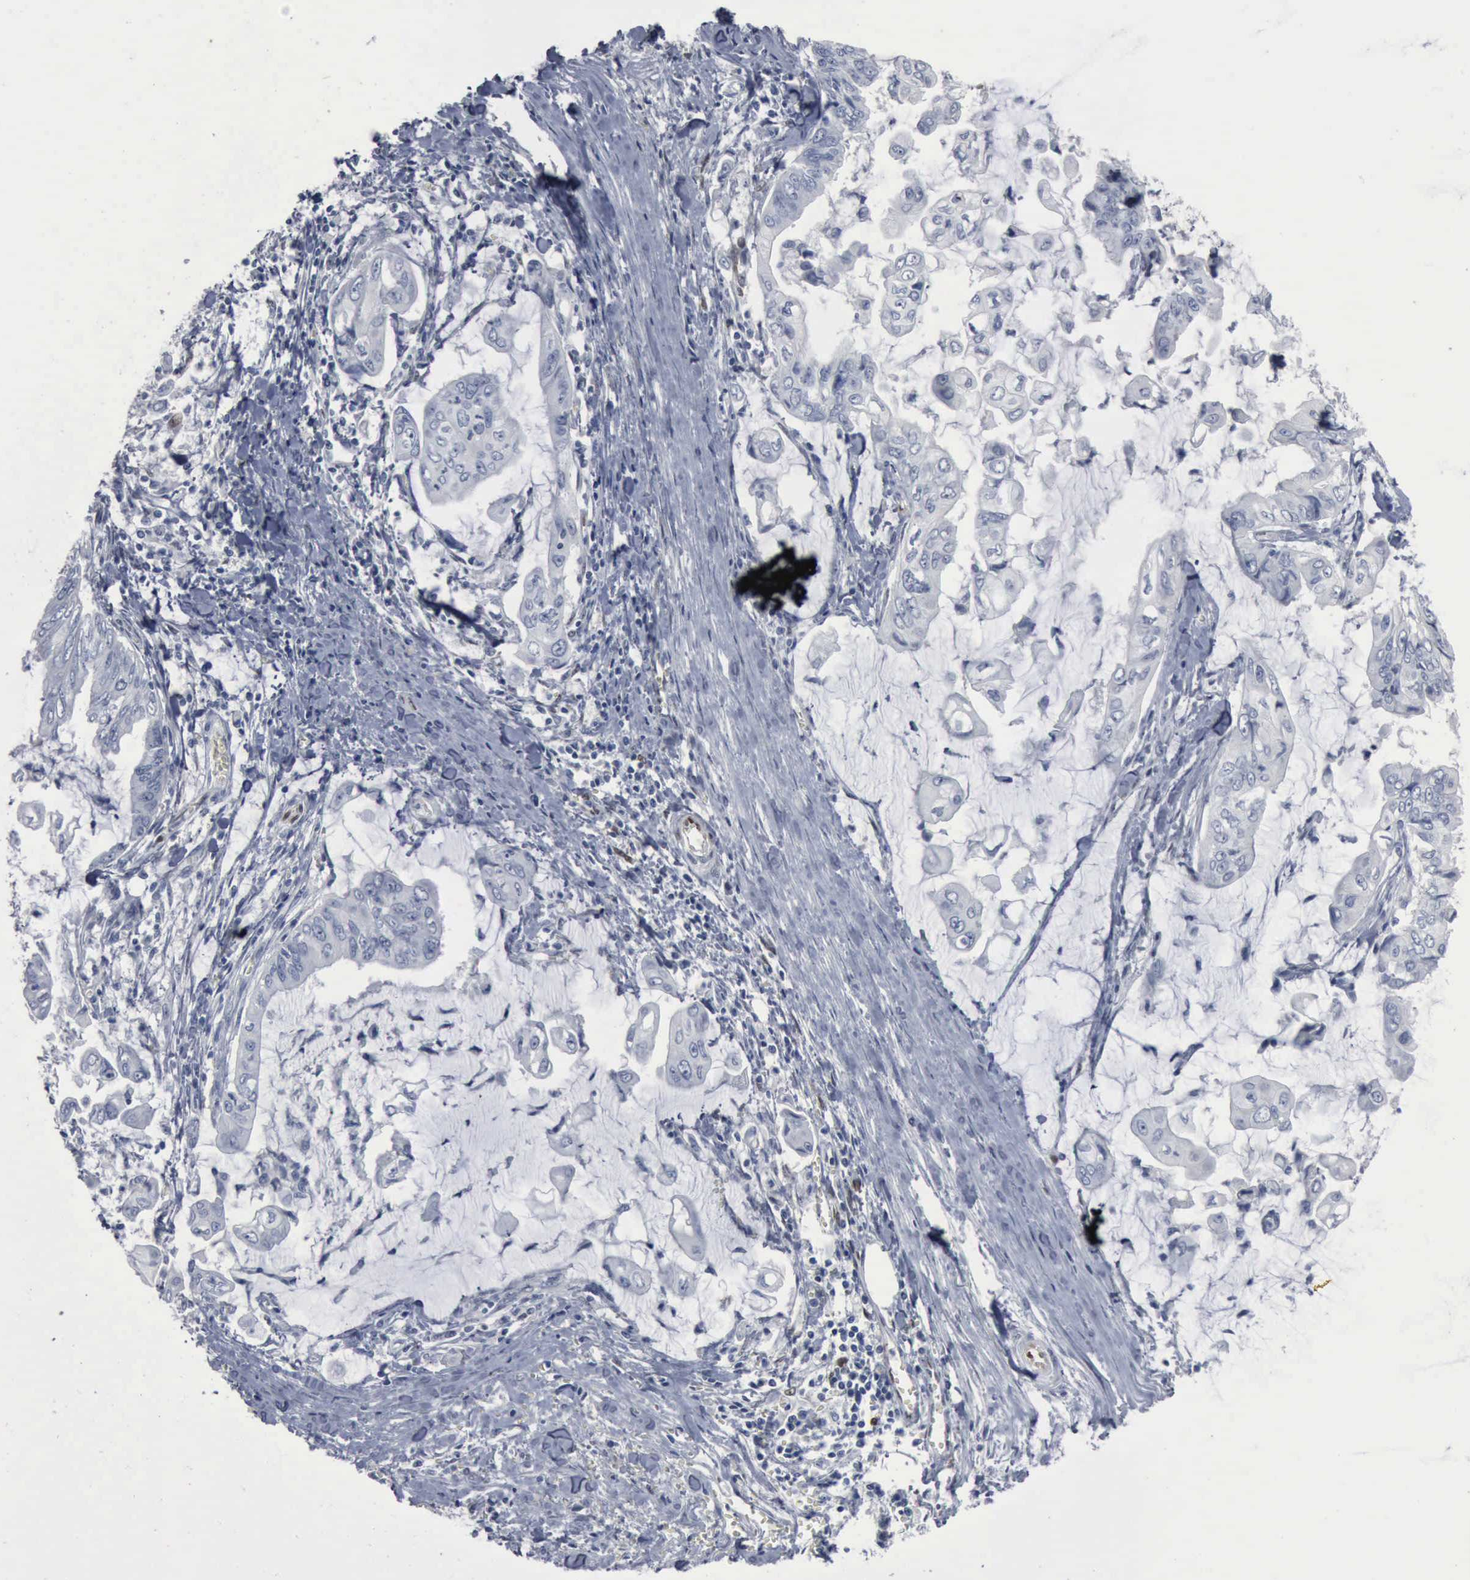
{"staining": {"intensity": "negative", "quantity": "none", "location": "none"}, "tissue": "stomach cancer", "cell_type": "Tumor cells", "image_type": "cancer", "snomed": [{"axis": "morphology", "description": "Adenocarcinoma, NOS"}, {"axis": "topography", "description": "Stomach, upper"}], "caption": "DAB immunohistochemical staining of human adenocarcinoma (stomach) shows no significant staining in tumor cells. Nuclei are stained in blue.", "gene": "FGF2", "patient": {"sex": "male", "age": 80}}